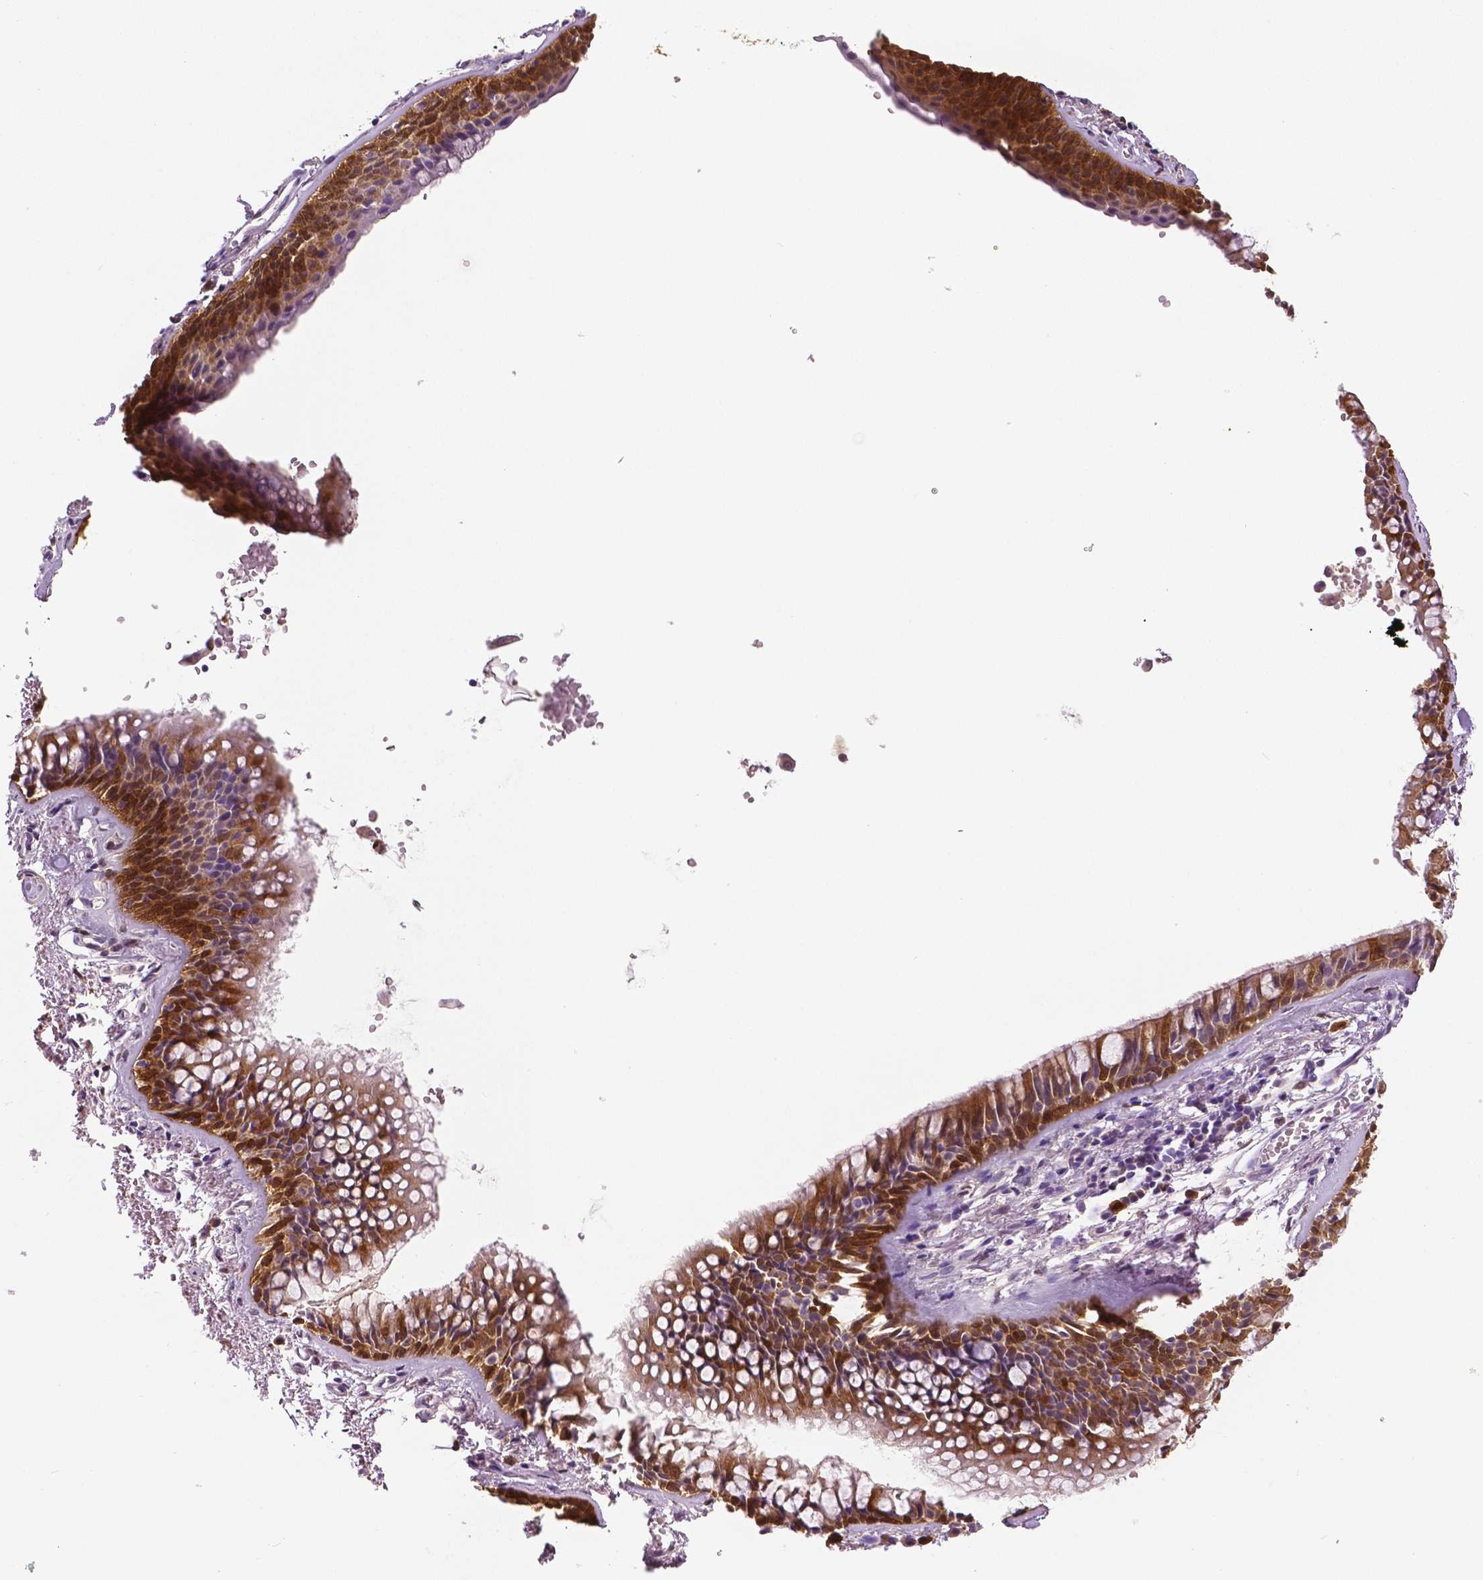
{"staining": {"intensity": "weak", "quantity": ">75%", "location": "cytoplasmic/membranous"}, "tissue": "soft tissue", "cell_type": "Fibroblasts", "image_type": "normal", "snomed": [{"axis": "morphology", "description": "Normal tissue, NOS"}, {"axis": "topography", "description": "Cartilage tissue"}, {"axis": "topography", "description": "Bronchus"}], "caption": "Fibroblasts show low levels of weak cytoplasmic/membranous positivity in about >75% of cells in normal human soft tissue. (Stains: DAB in brown, nuclei in blue, Microscopy: brightfield microscopy at high magnification).", "gene": "PHGDH", "patient": {"sex": "female", "age": 79}}